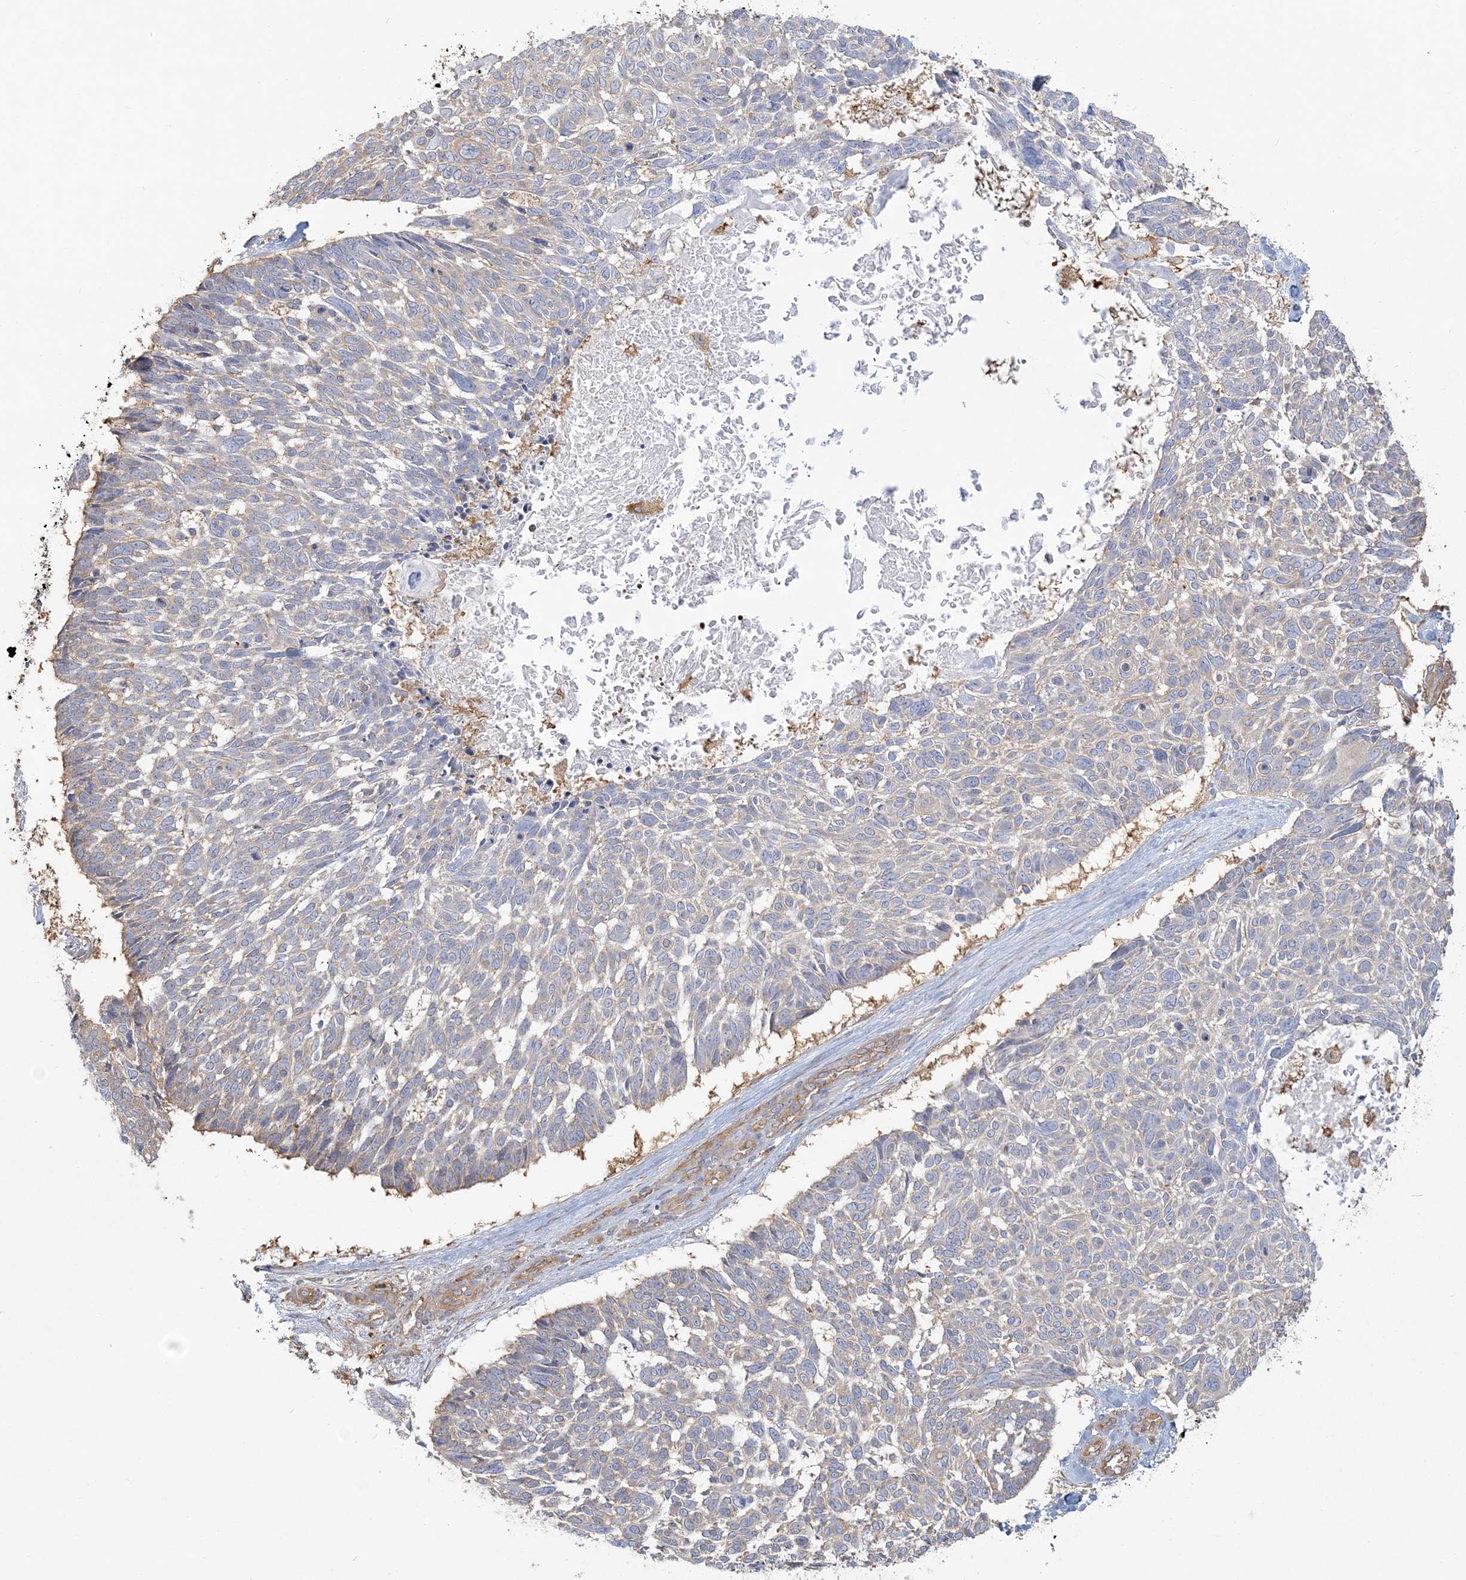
{"staining": {"intensity": "negative", "quantity": "none", "location": "none"}, "tissue": "skin cancer", "cell_type": "Tumor cells", "image_type": "cancer", "snomed": [{"axis": "morphology", "description": "Basal cell carcinoma"}, {"axis": "topography", "description": "Skin"}], "caption": "Tumor cells show no significant positivity in skin cancer. The staining is performed using DAB brown chromogen with nuclei counter-stained in using hematoxylin.", "gene": "ANKS1A", "patient": {"sex": "male", "age": 88}}